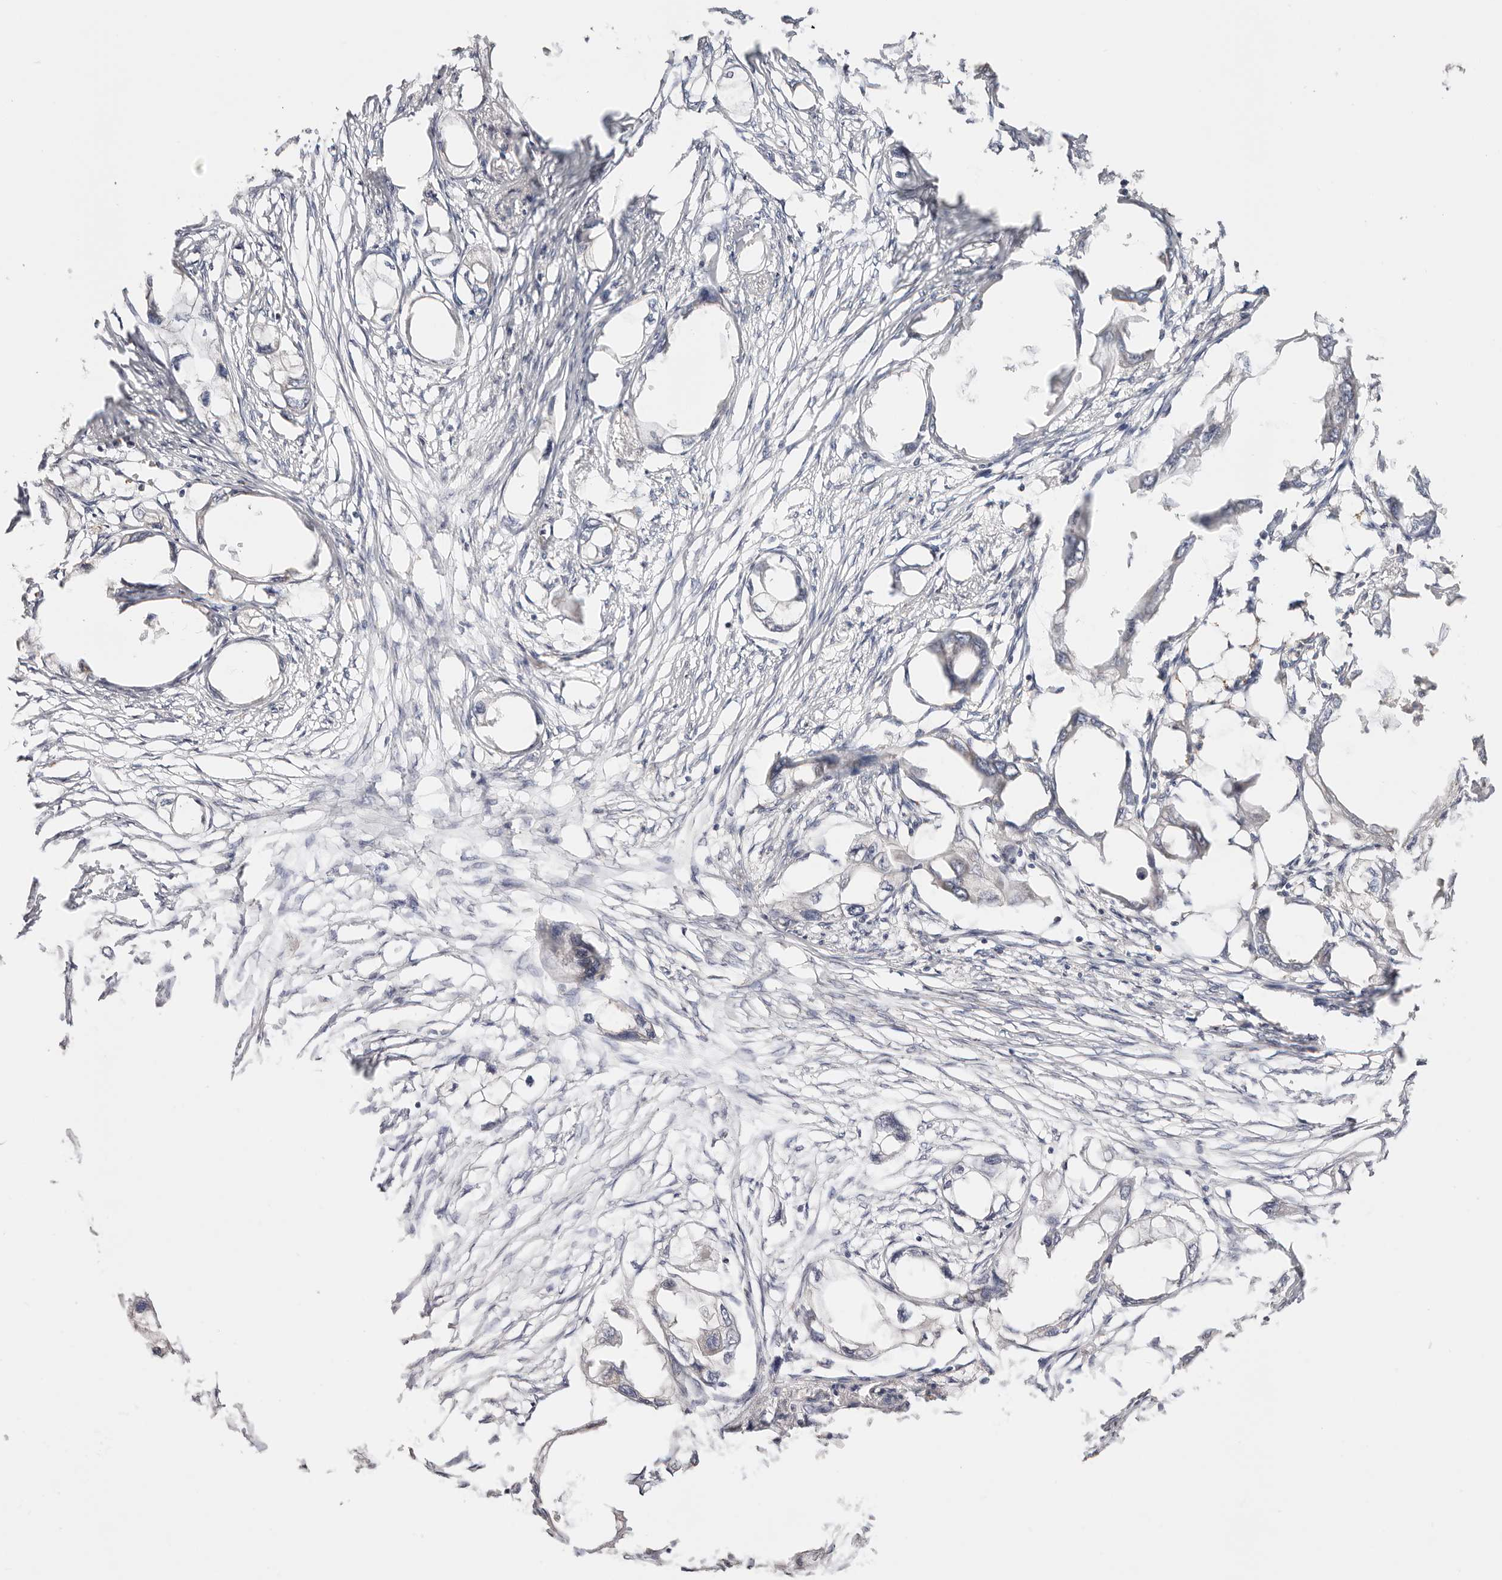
{"staining": {"intensity": "negative", "quantity": "none", "location": "none"}, "tissue": "endometrial cancer", "cell_type": "Tumor cells", "image_type": "cancer", "snomed": [{"axis": "morphology", "description": "Adenocarcinoma, NOS"}, {"axis": "morphology", "description": "Adenocarcinoma, metastatic, NOS"}, {"axis": "topography", "description": "Adipose tissue"}, {"axis": "topography", "description": "Endometrium"}], "caption": "Micrograph shows no protein staining in tumor cells of endometrial cancer (adenocarcinoma) tissue.", "gene": "GNA13", "patient": {"sex": "female", "age": 67}}